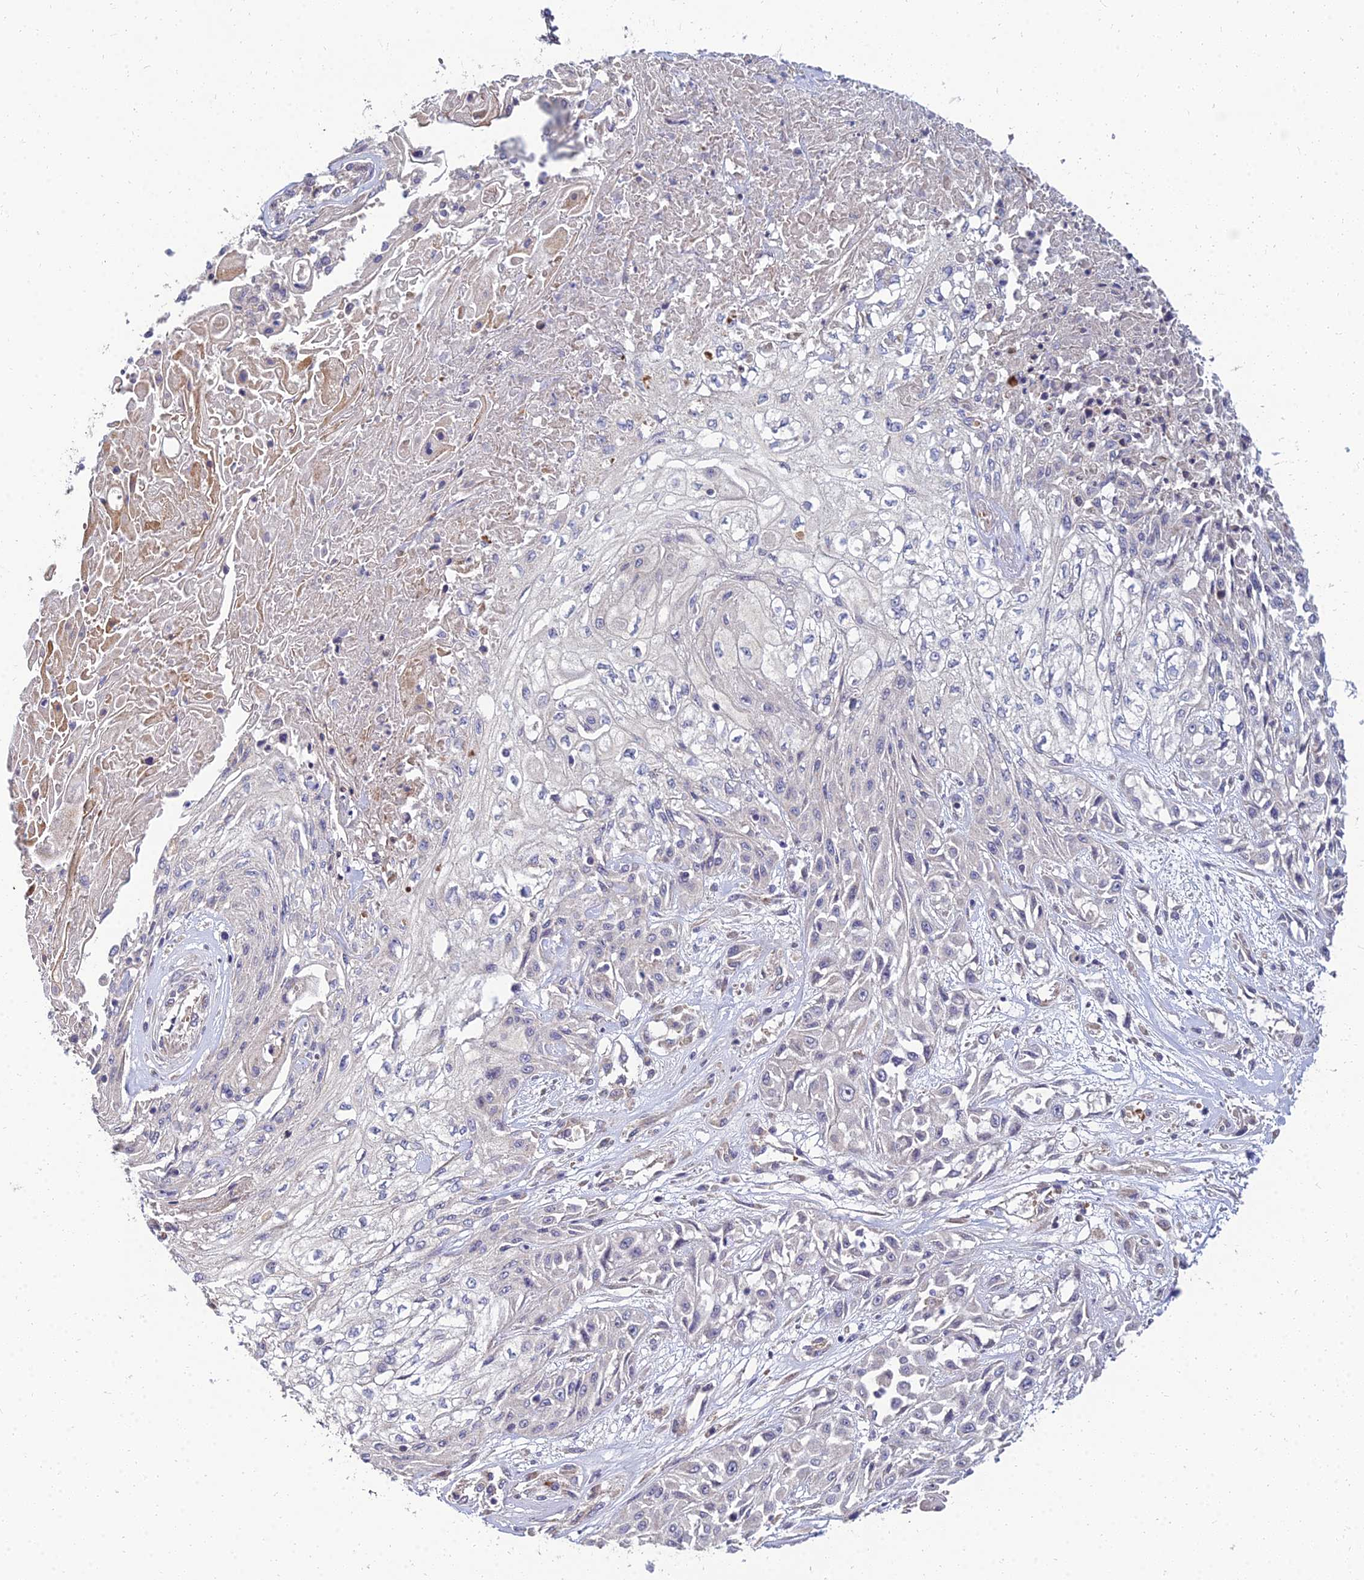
{"staining": {"intensity": "negative", "quantity": "none", "location": "none"}, "tissue": "skin cancer", "cell_type": "Tumor cells", "image_type": "cancer", "snomed": [{"axis": "morphology", "description": "Squamous cell carcinoma, NOS"}, {"axis": "morphology", "description": "Squamous cell carcinoma, metastatic, NOS"}, {"axis": "topography", "description": "Skin"}, {"axis": "topography", "description": "Lymph node"}], "caption": "Immunohistochemistry (IHC) image of skin cancer stained for a protein (brown), which shows no positivity in tumor cells.", "gene": "NPY", "patient": {"sex": "male", "age": 75}}